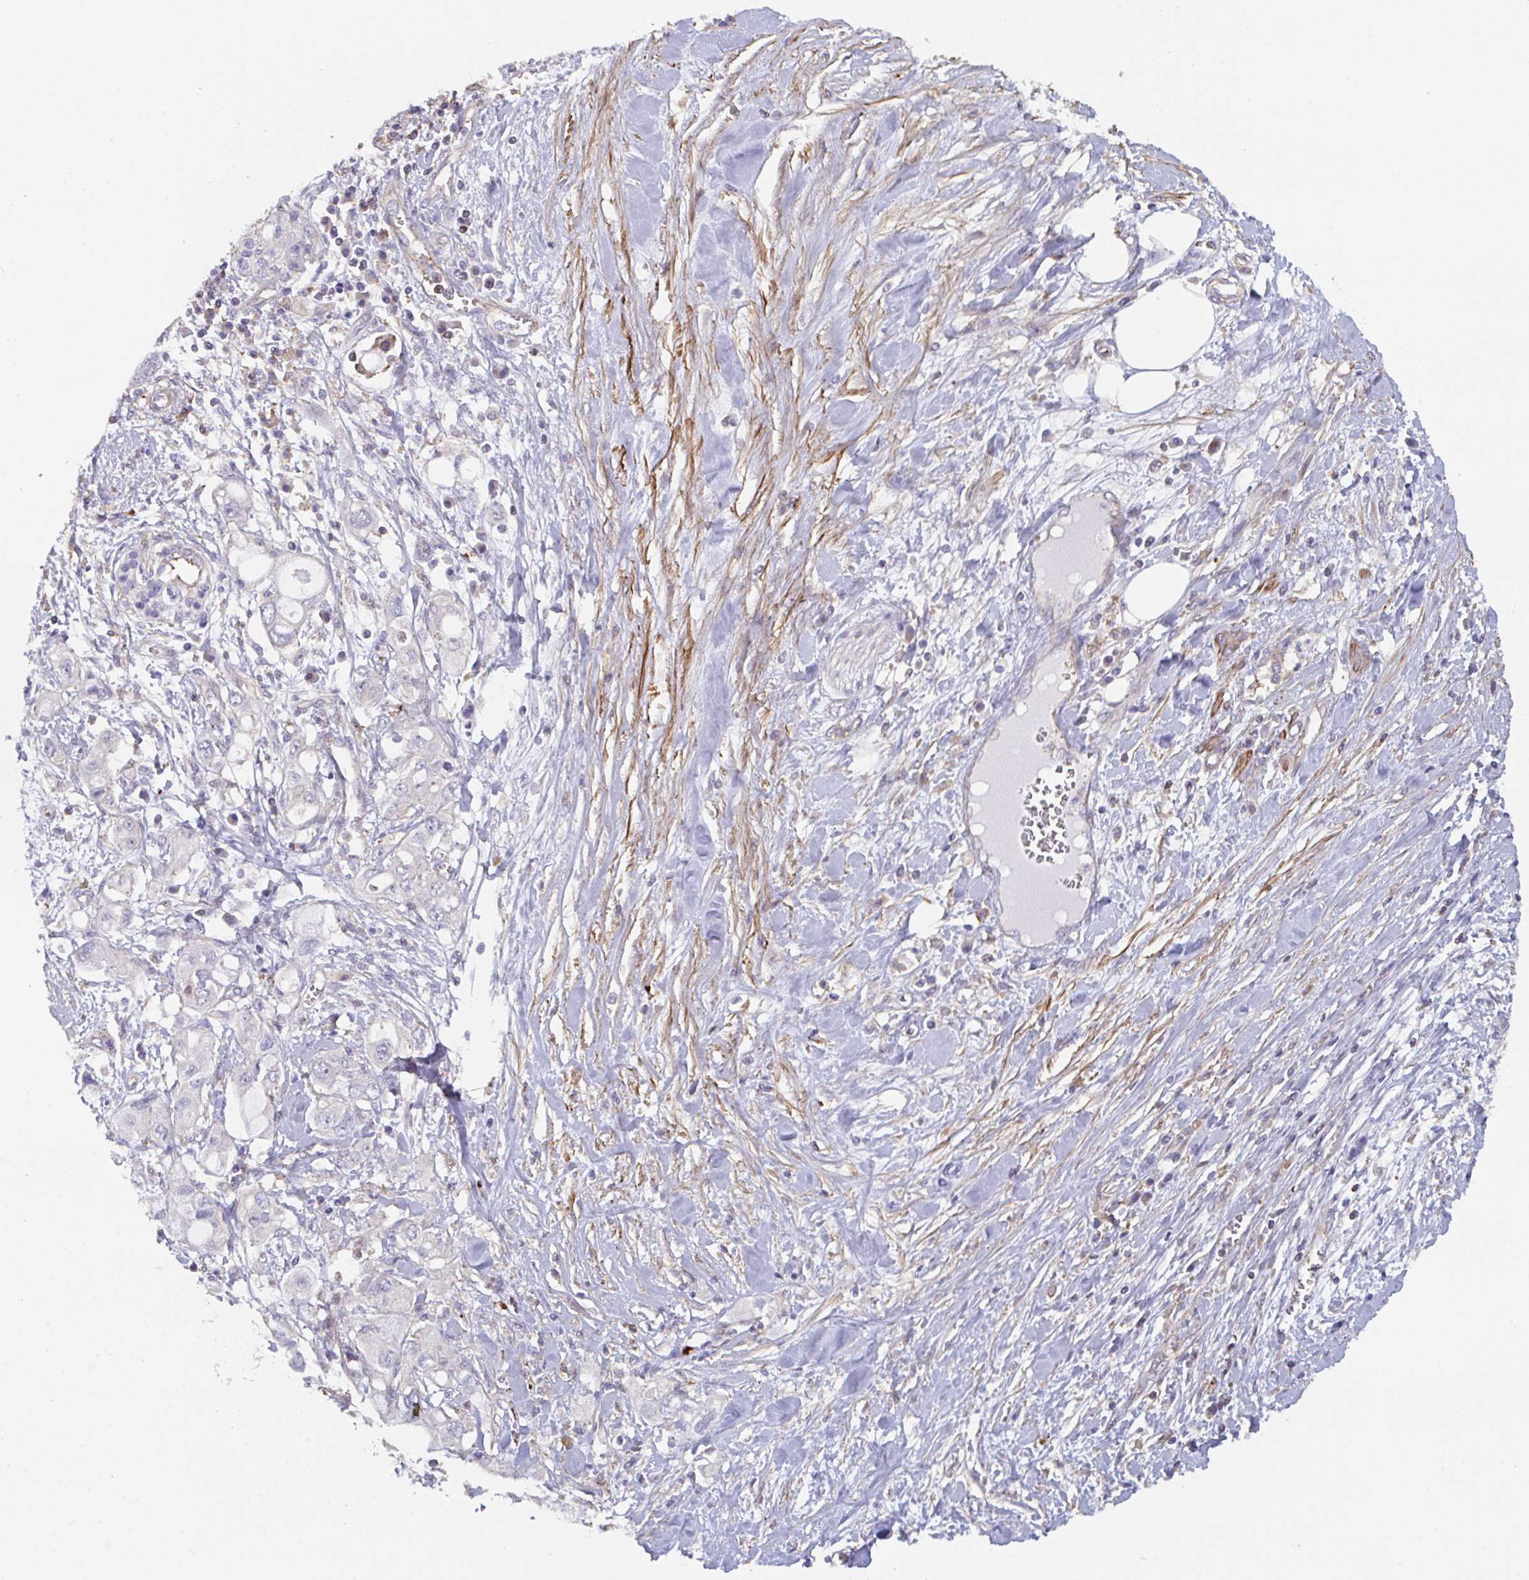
{"staining": {"intensity": "negative", "quantity": "none", "location": "none"}, "tissue": "pancreatic cancer", "cell_type": "Tumor cells", "image_type": "cancer", "snomed": [{"axis": "morphology", "description": "Adenocarcinoma, NOS"}, {"axis": "topography", "description": "Pancreas"}], "caption": "DAB (3,3'-diaminobenzidine) immunohistochemical staining of human pancreatic cancer demonstrates no significant positivity in tumor cells.", "gene": "FZD2", "patient": {"sex": "female", "age": 56}}